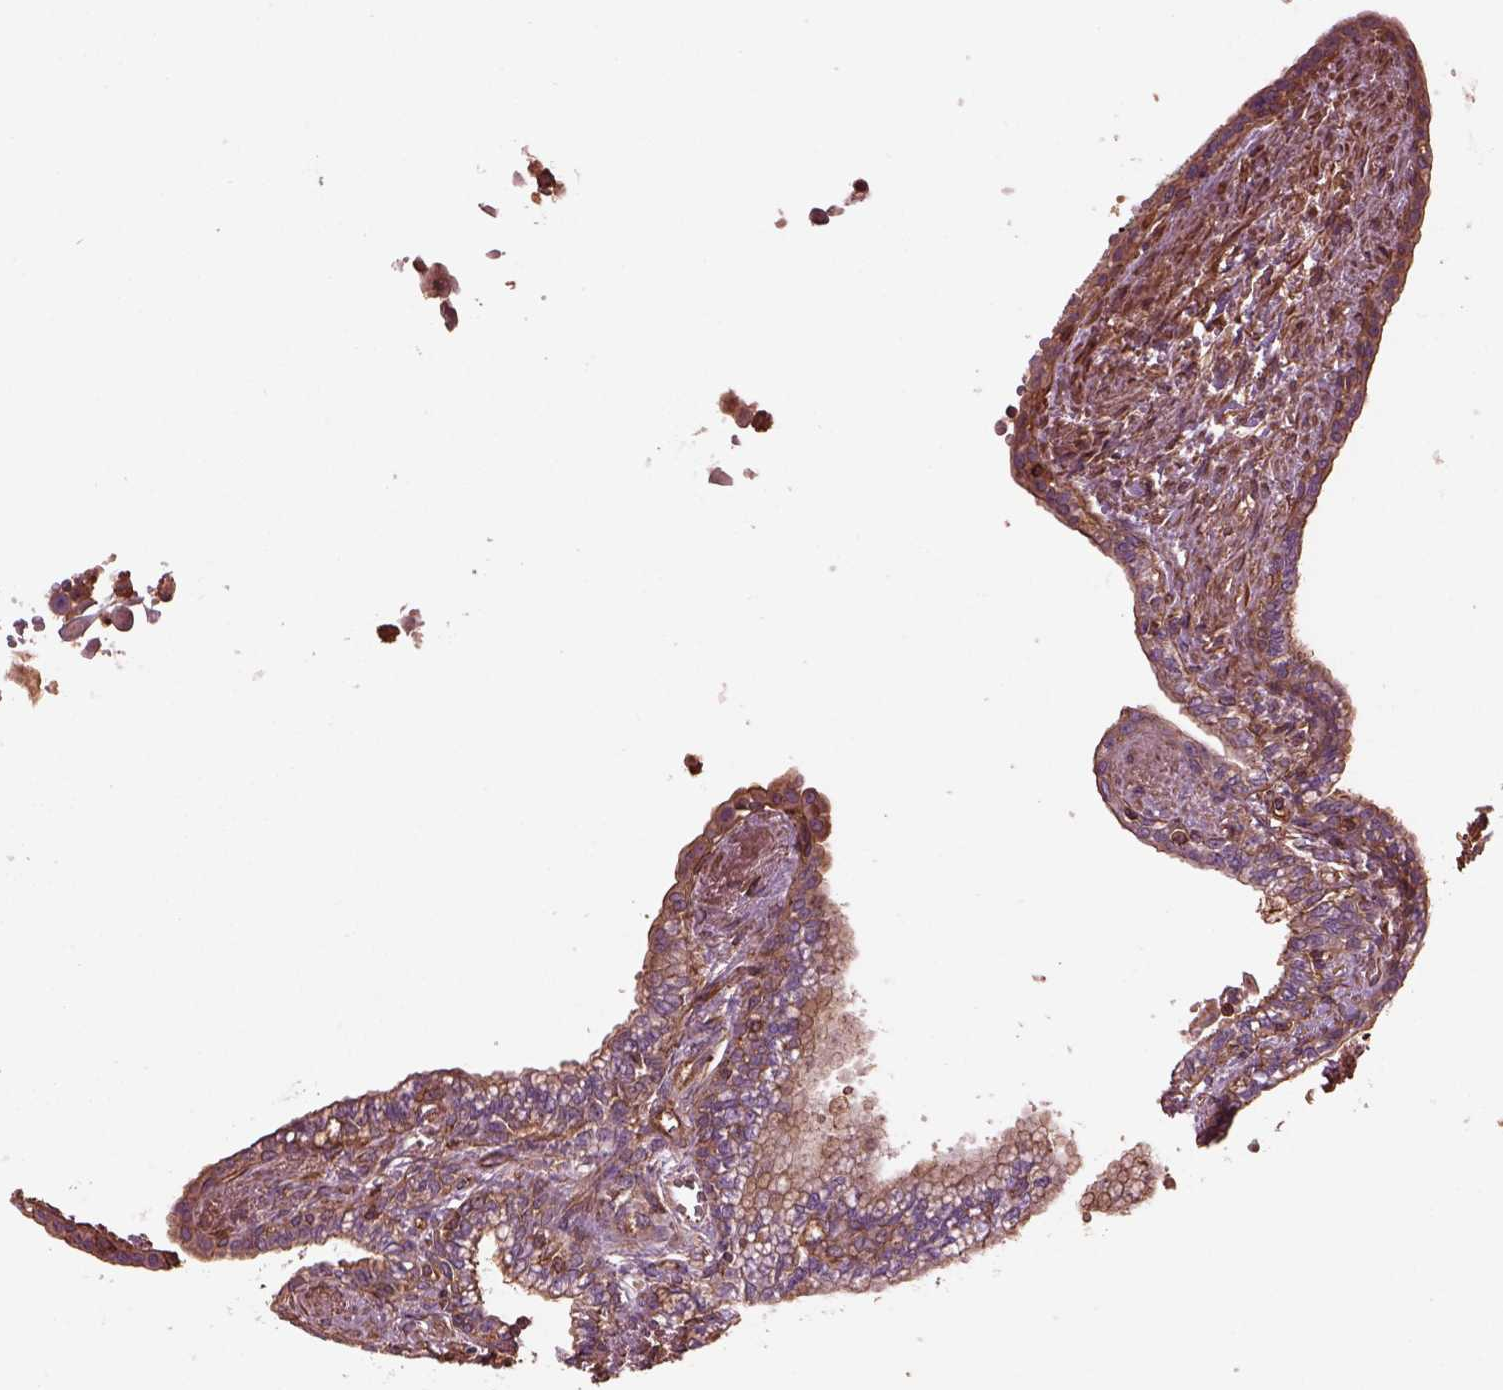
{"staining": {"intensity": "weak", "quantity": ">75%", "location": "cytoplasmic/membranous"}, "tissue": "seminal vesicle", "cell_type": "Glandular cells", "image_type": "normal", "snomed": [{"axis": "morphology", "description": "Normal tissue, NOS"}, {"axis": "morphology", "description": "Urothelial carcinoma, NOS"}, {"axis": "topography", "description": "Urinary bladder"}, {"axis": "topography", "description": "Seminal veicle"}], "caption": "Weak cytoplasmic/membranous positivity is identified in about >75% of glandular cells in benign seminal vesicle.", "gene": "MYL1", "patient": {"sex": "male", "age": 76}}